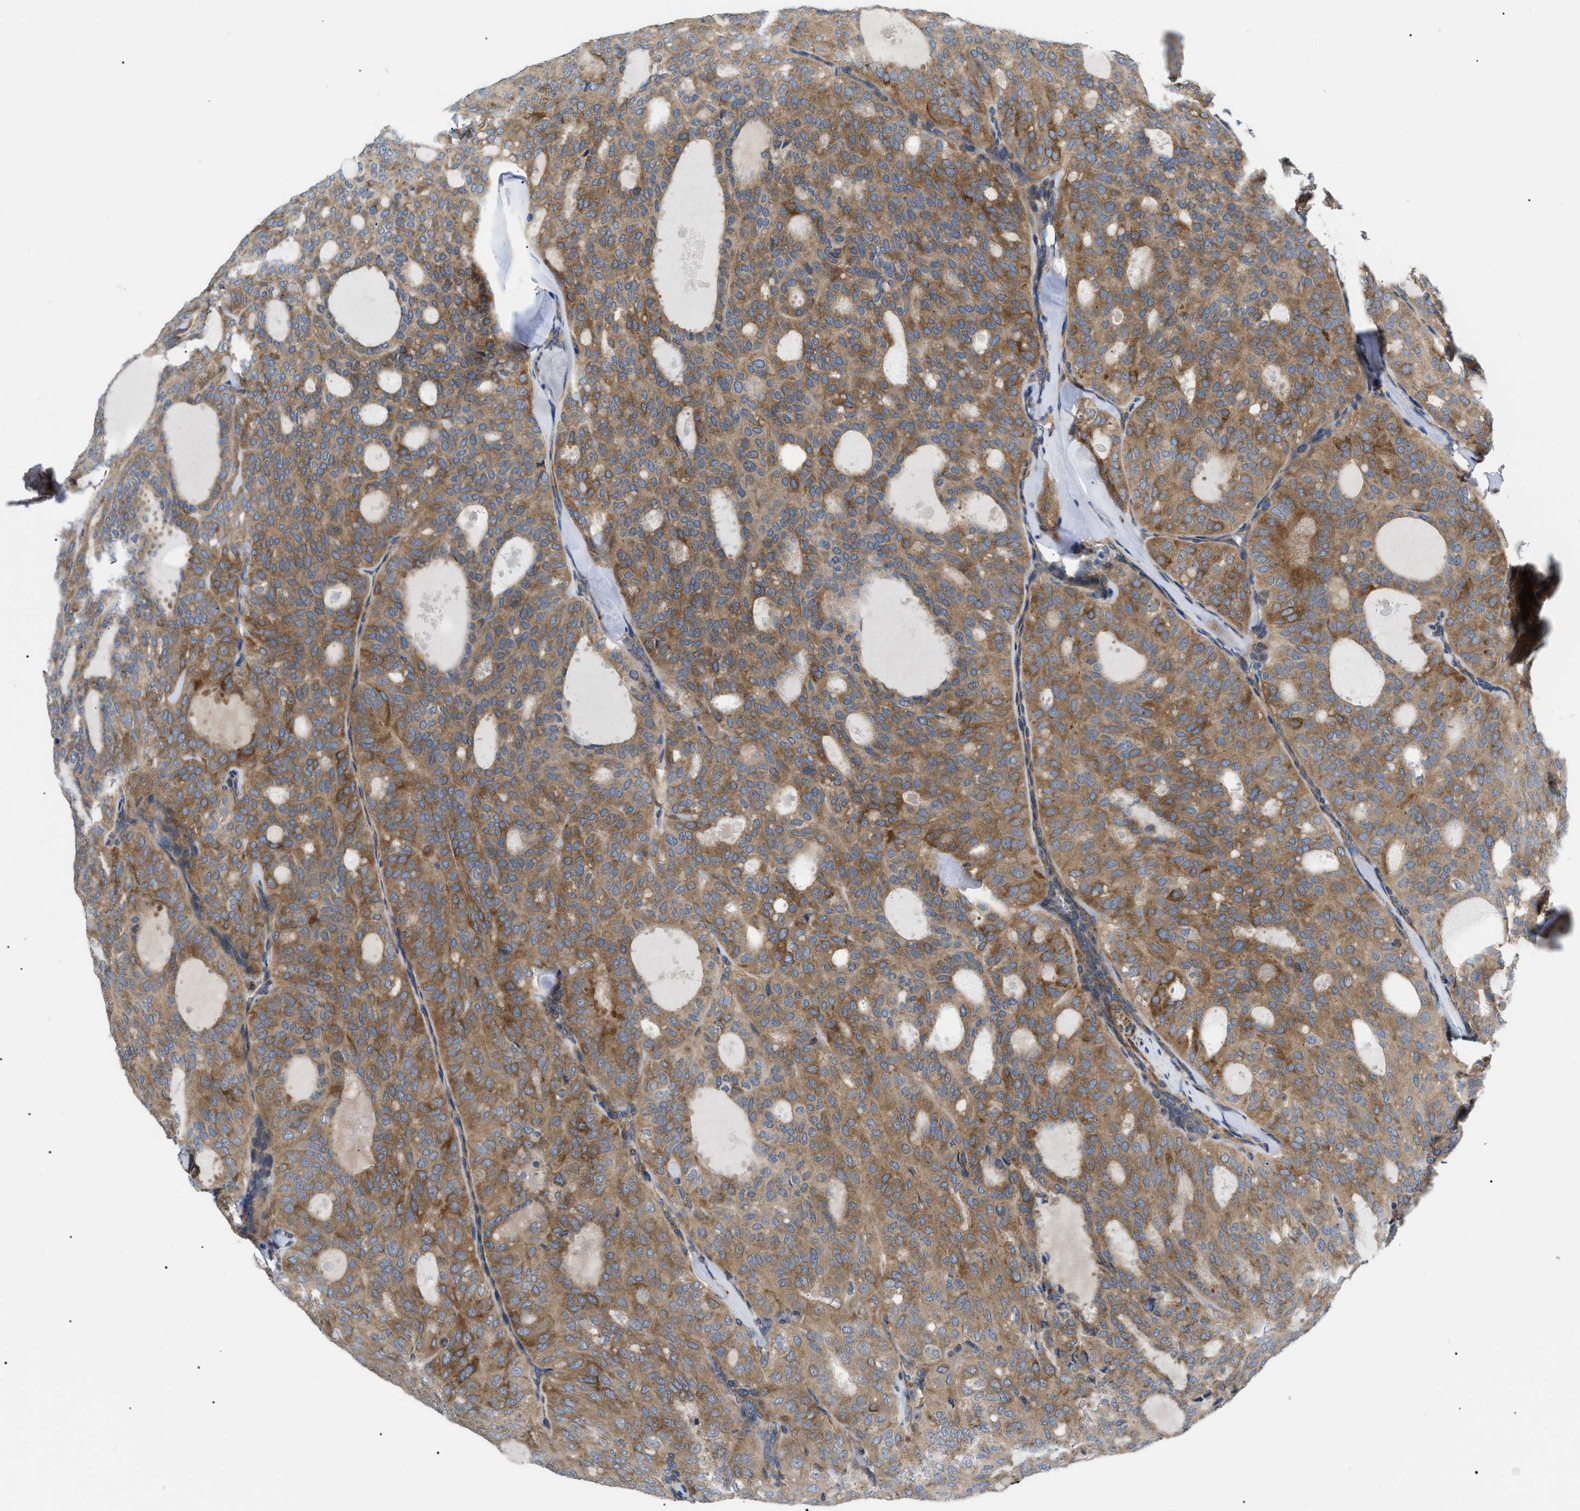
{"staining": {"intensity": "moderate", "quantity": ">75%", "location": "cytoplasmic/membranous"}, "tissue": "thyroid cancer", "cell_type": "Tumor cells", "image_type": "cancer", "snomed": [{"axis": "morphology", "description": "Follicular adenoma carcinoma, NOS"}, {"axis": "topography", "description": "Thyroid gland"}], "caption": "Protein staining of follicular adenoma carcinoma (thyroid) tissue exhibits moderate cytoplasmic/membranous positivity in approximately >75% of tumor cells.", "gene": "MYO10", "patient": {"sex": "male", "age": 75}}